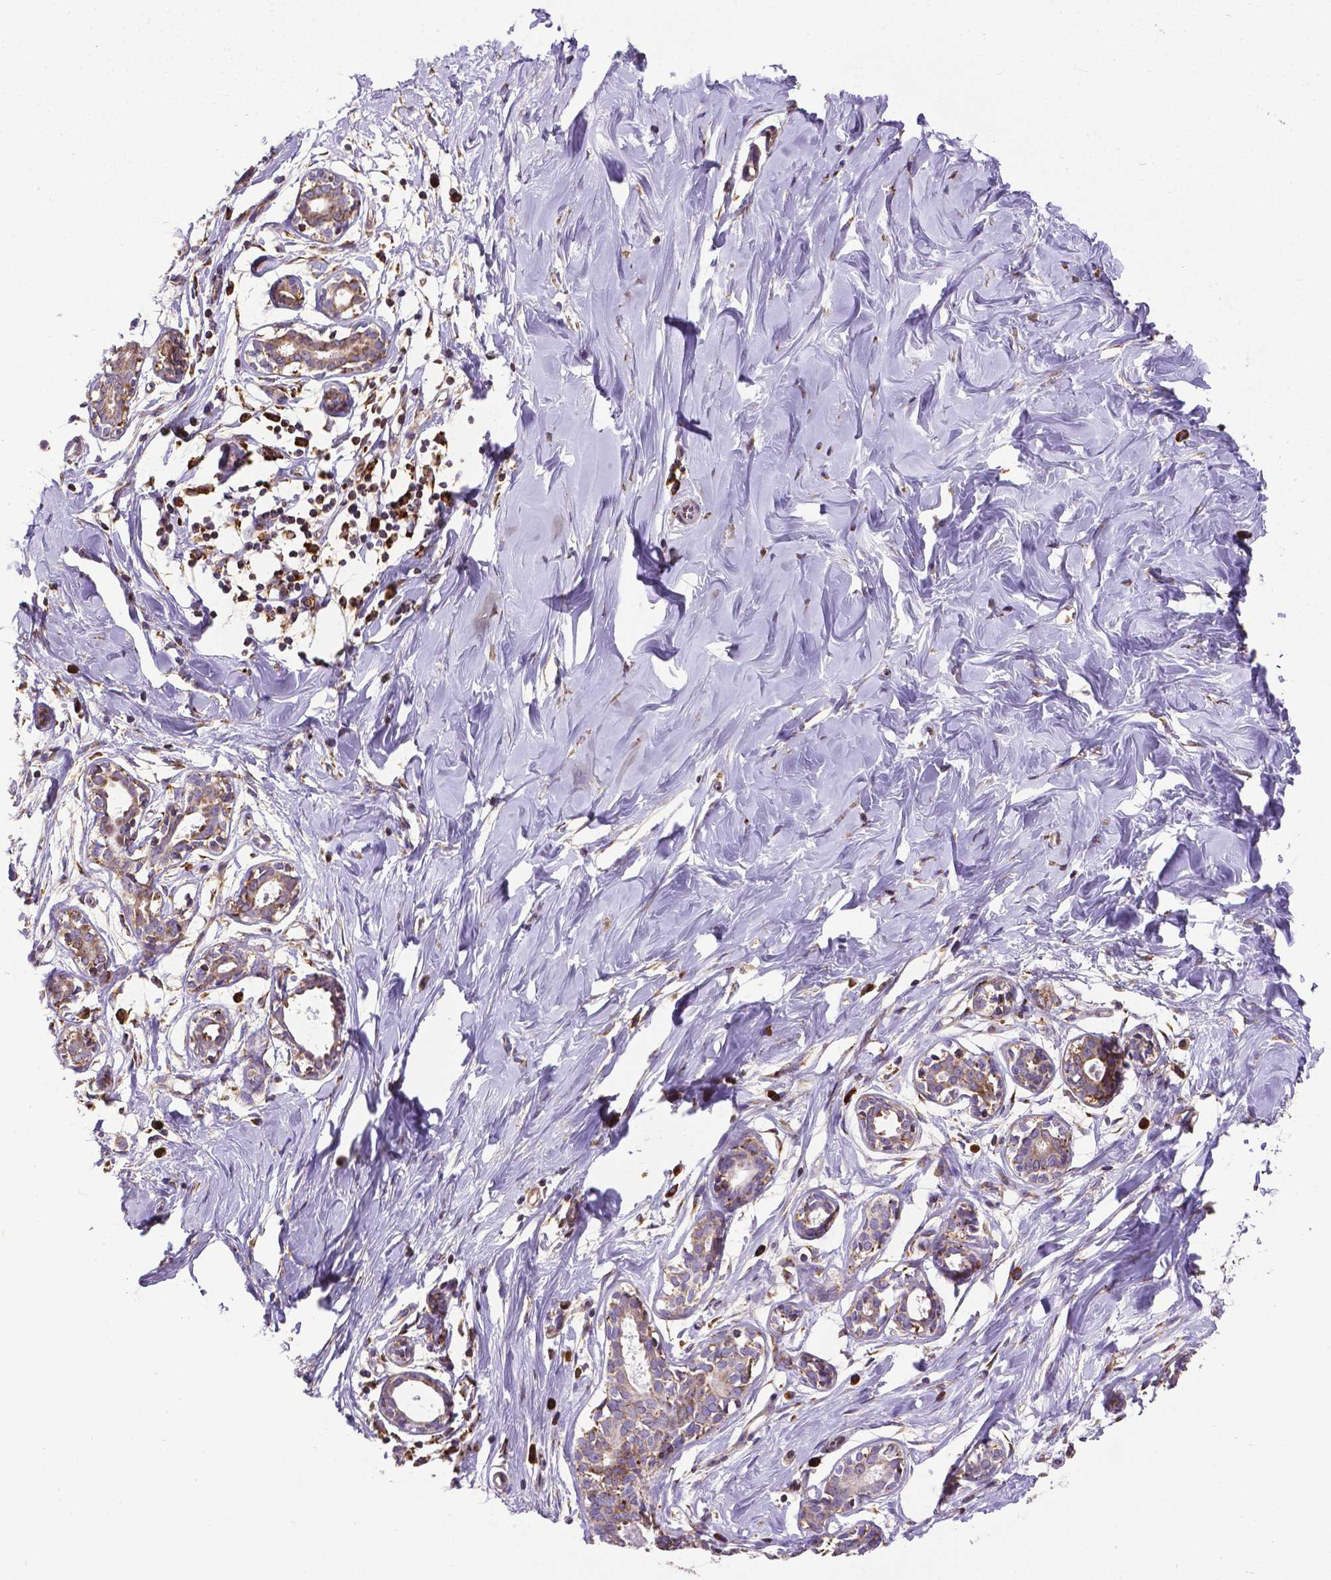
{"staining": {"intensity": "negative", "quantity": "none", "location": "none"}, "tissue": "breast", "cell_type": "Adipocytes", "image_type": "normal", "snomed": [{"axis": "morphology", "description": "Normal tissue, NOS"}, {"axis": "topography", "description": "Breast"}], "caption": "This is a histopathology image of immunohistochemistry (IHC) staining of normal breast, which shows no expression in adipocytes.", "gene": "MTDH", "patient": {"sex": "female", "age": 27}}